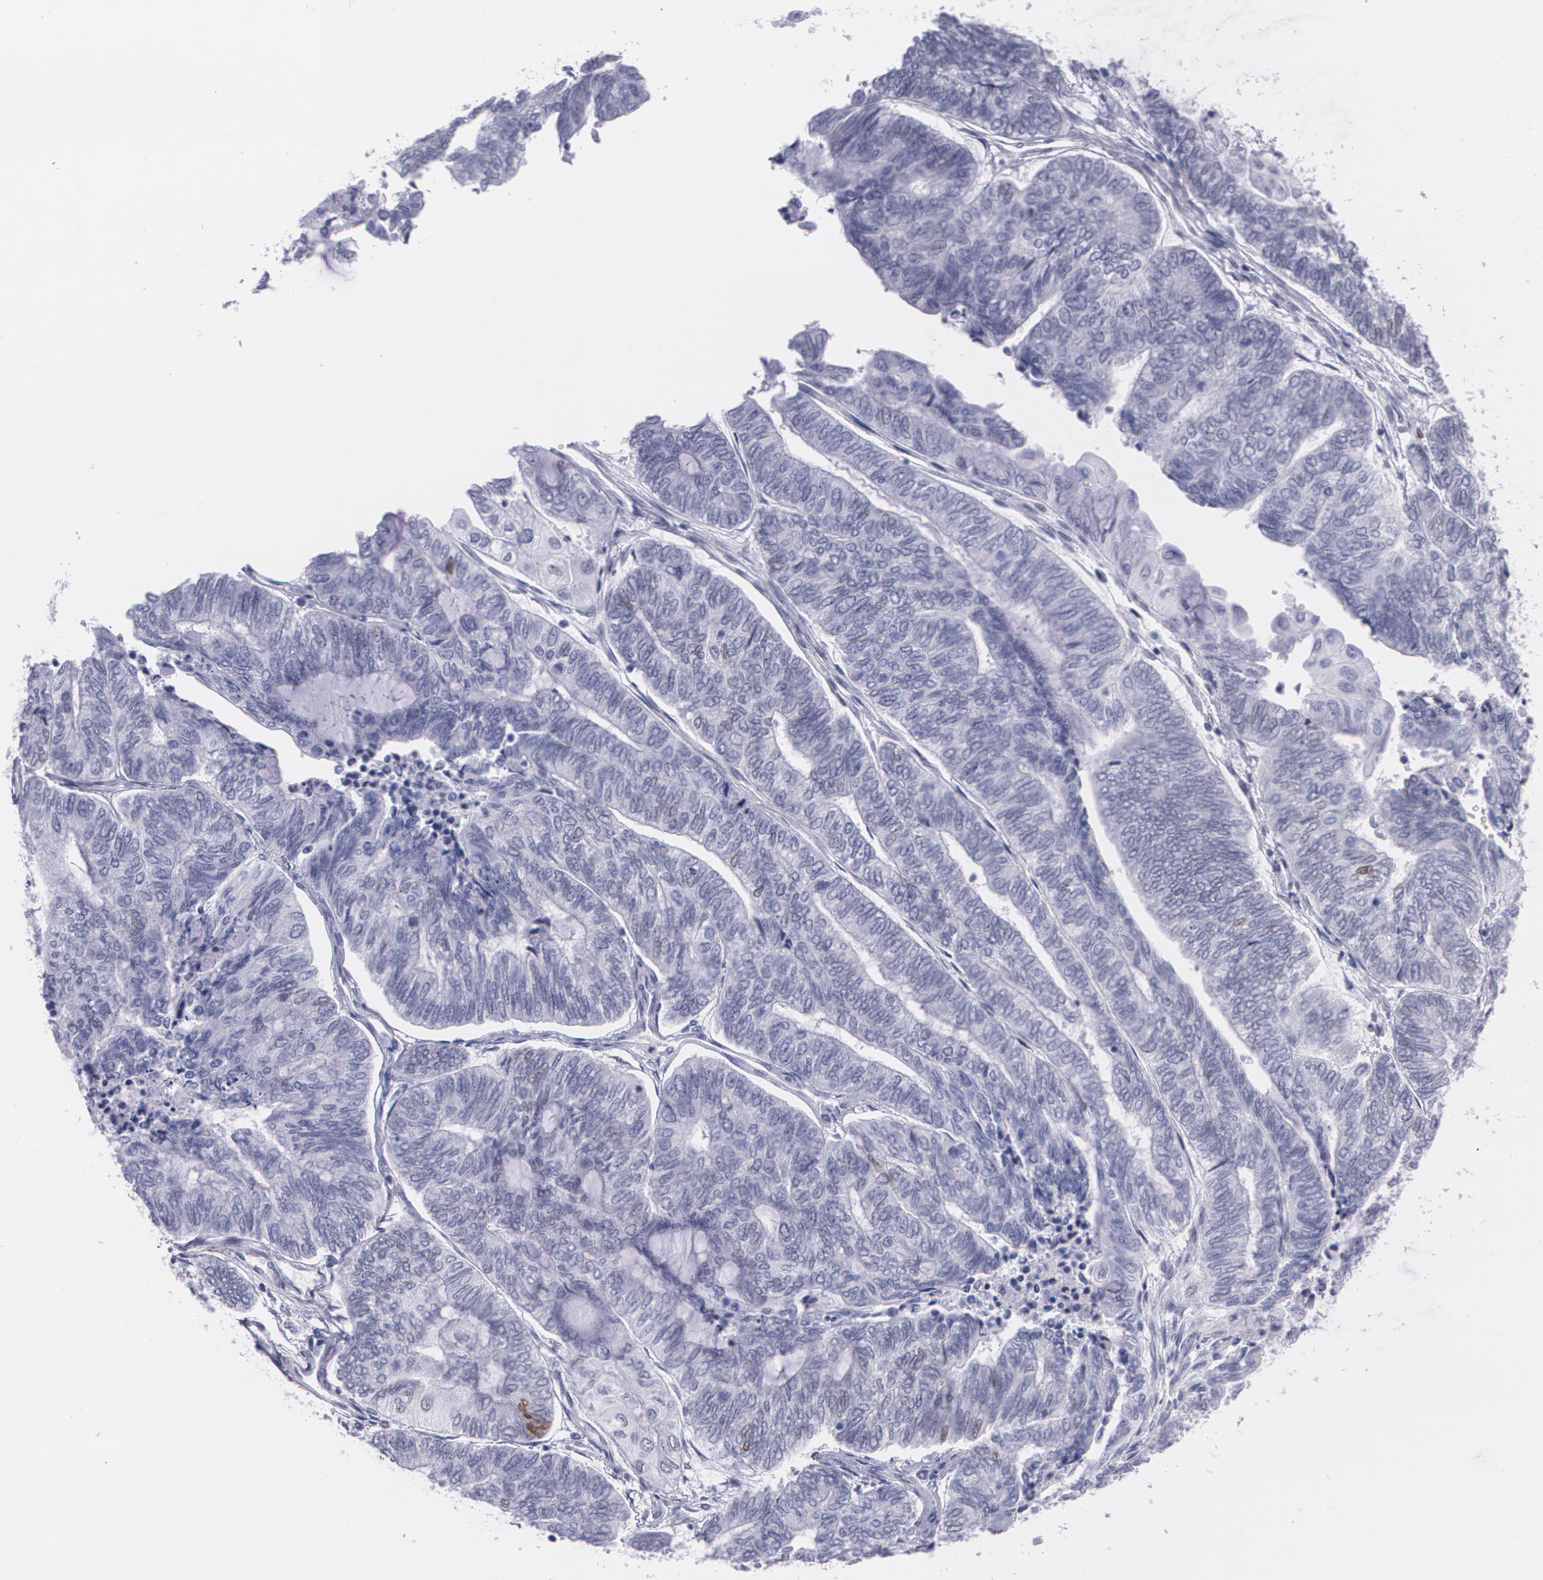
{"staining": {"intensity": "weak", "quantity": "<25%", "location": "nuclear"}, "tissue": "endometrial cancer", "cell_type": "Tumor cells", "image_type": "cancer", "snomed": [{"axis": "morphology", "description": "Adenocarcinoma, NOS"}, {"axis": "topography", "description": "Uterus"}, {"axis": "topography", "description": "Endometrium"}], "caption": "Adenocarcinoma (endometrial) stained for a protein using immunohistochemistry (IHC) shows no staining tumor cells.", "gene": "TP53", "patient": {"sex": "female", "age": 70}}